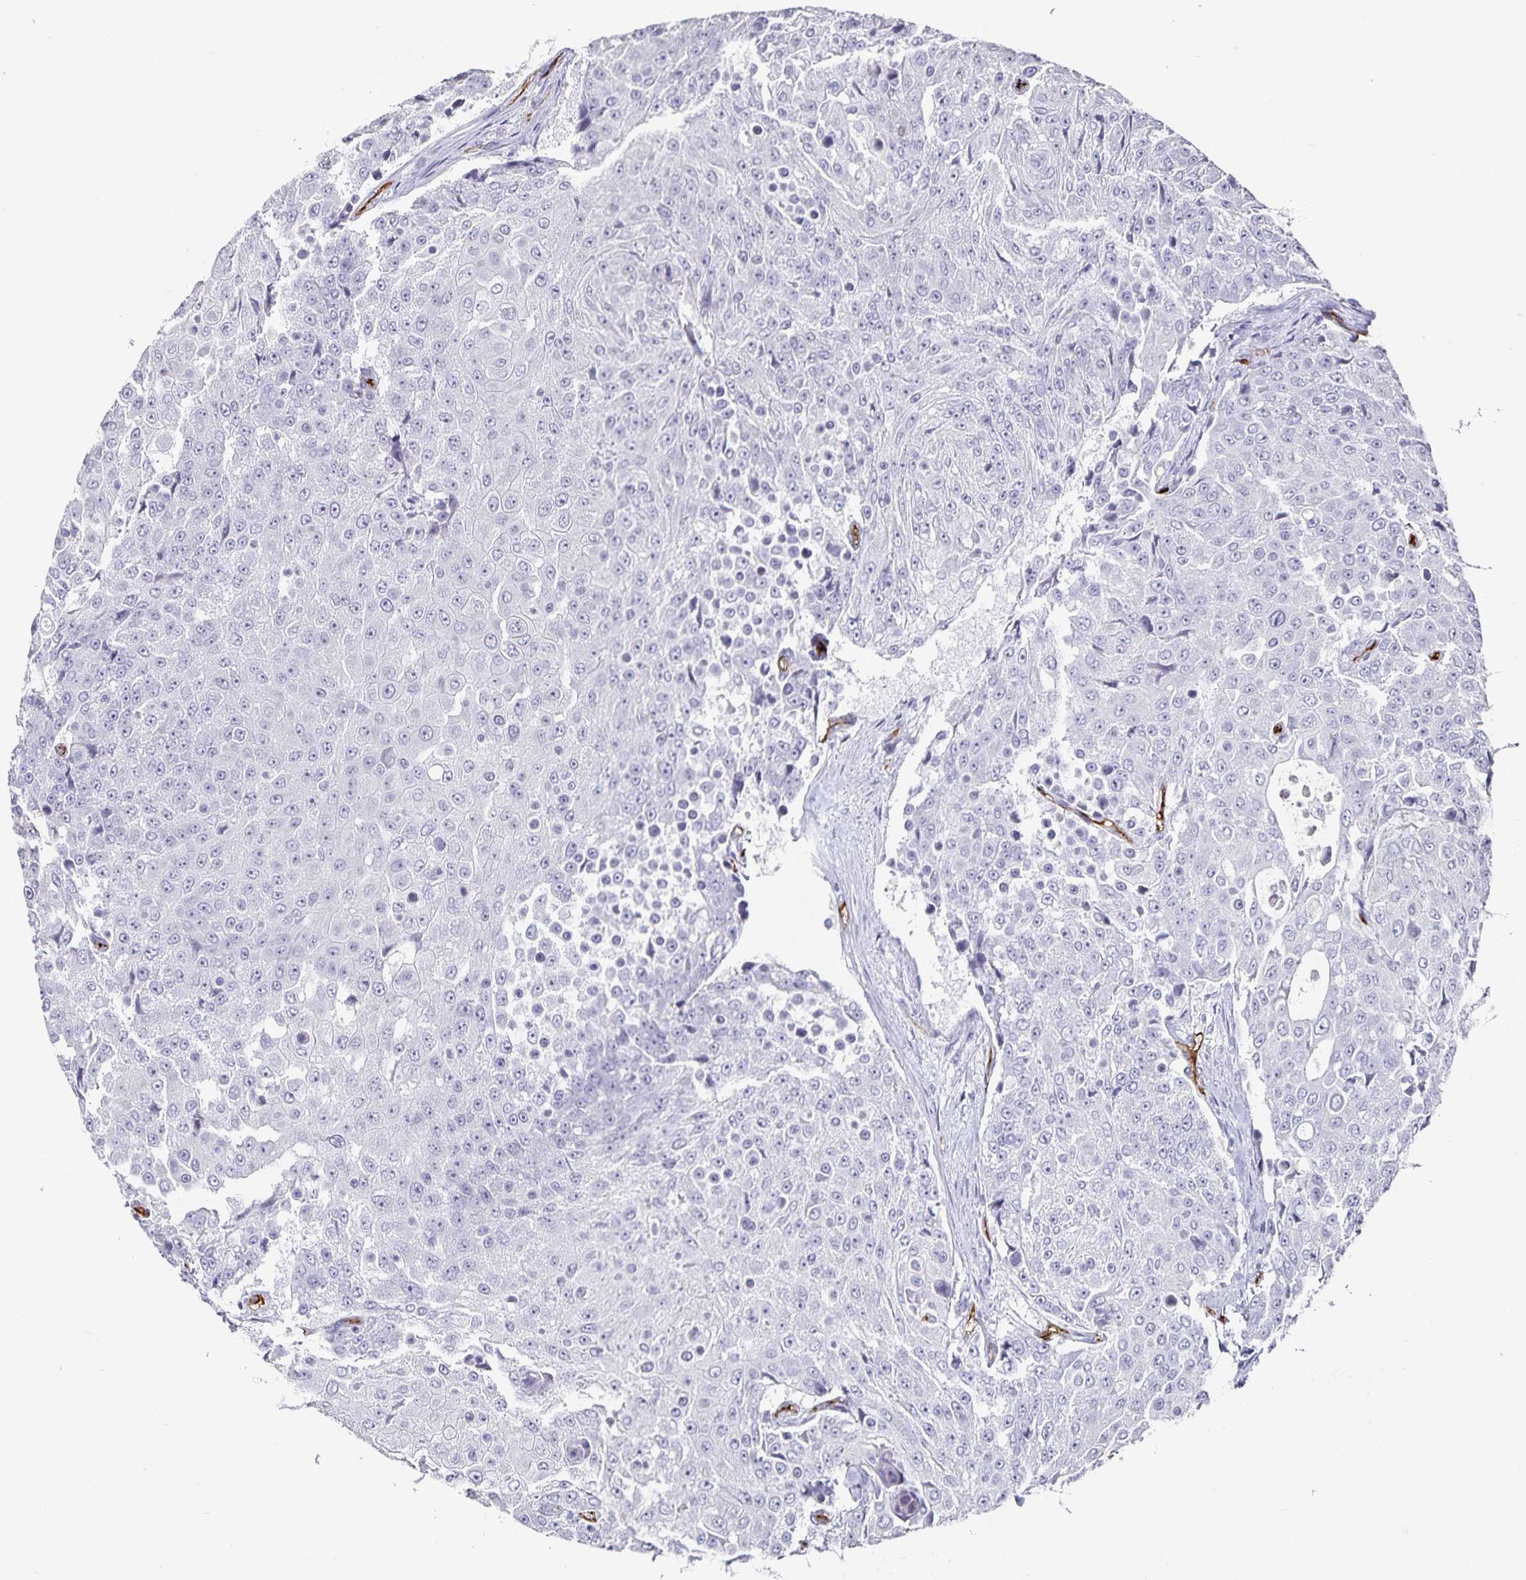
{"staining": {"intensity": "negative", "quantity": "none", "location": "none"}, "tissue": "urothelial cancer", "cell_type": "Tumor cells", "image_type": "cancer", "snomed": [{"axis": "morphology", "description": "Urothelial carcinoma, High grade"}, {"axis": "topography", "description": "Urinary bladder"}], "caption": "There is no significant positivity in tumor cells of urothelial cancer. (IHC, brightfield microscopy, high magnification).", "gene": "PODXL", "patient": {"sex": "female", "age": 63}}